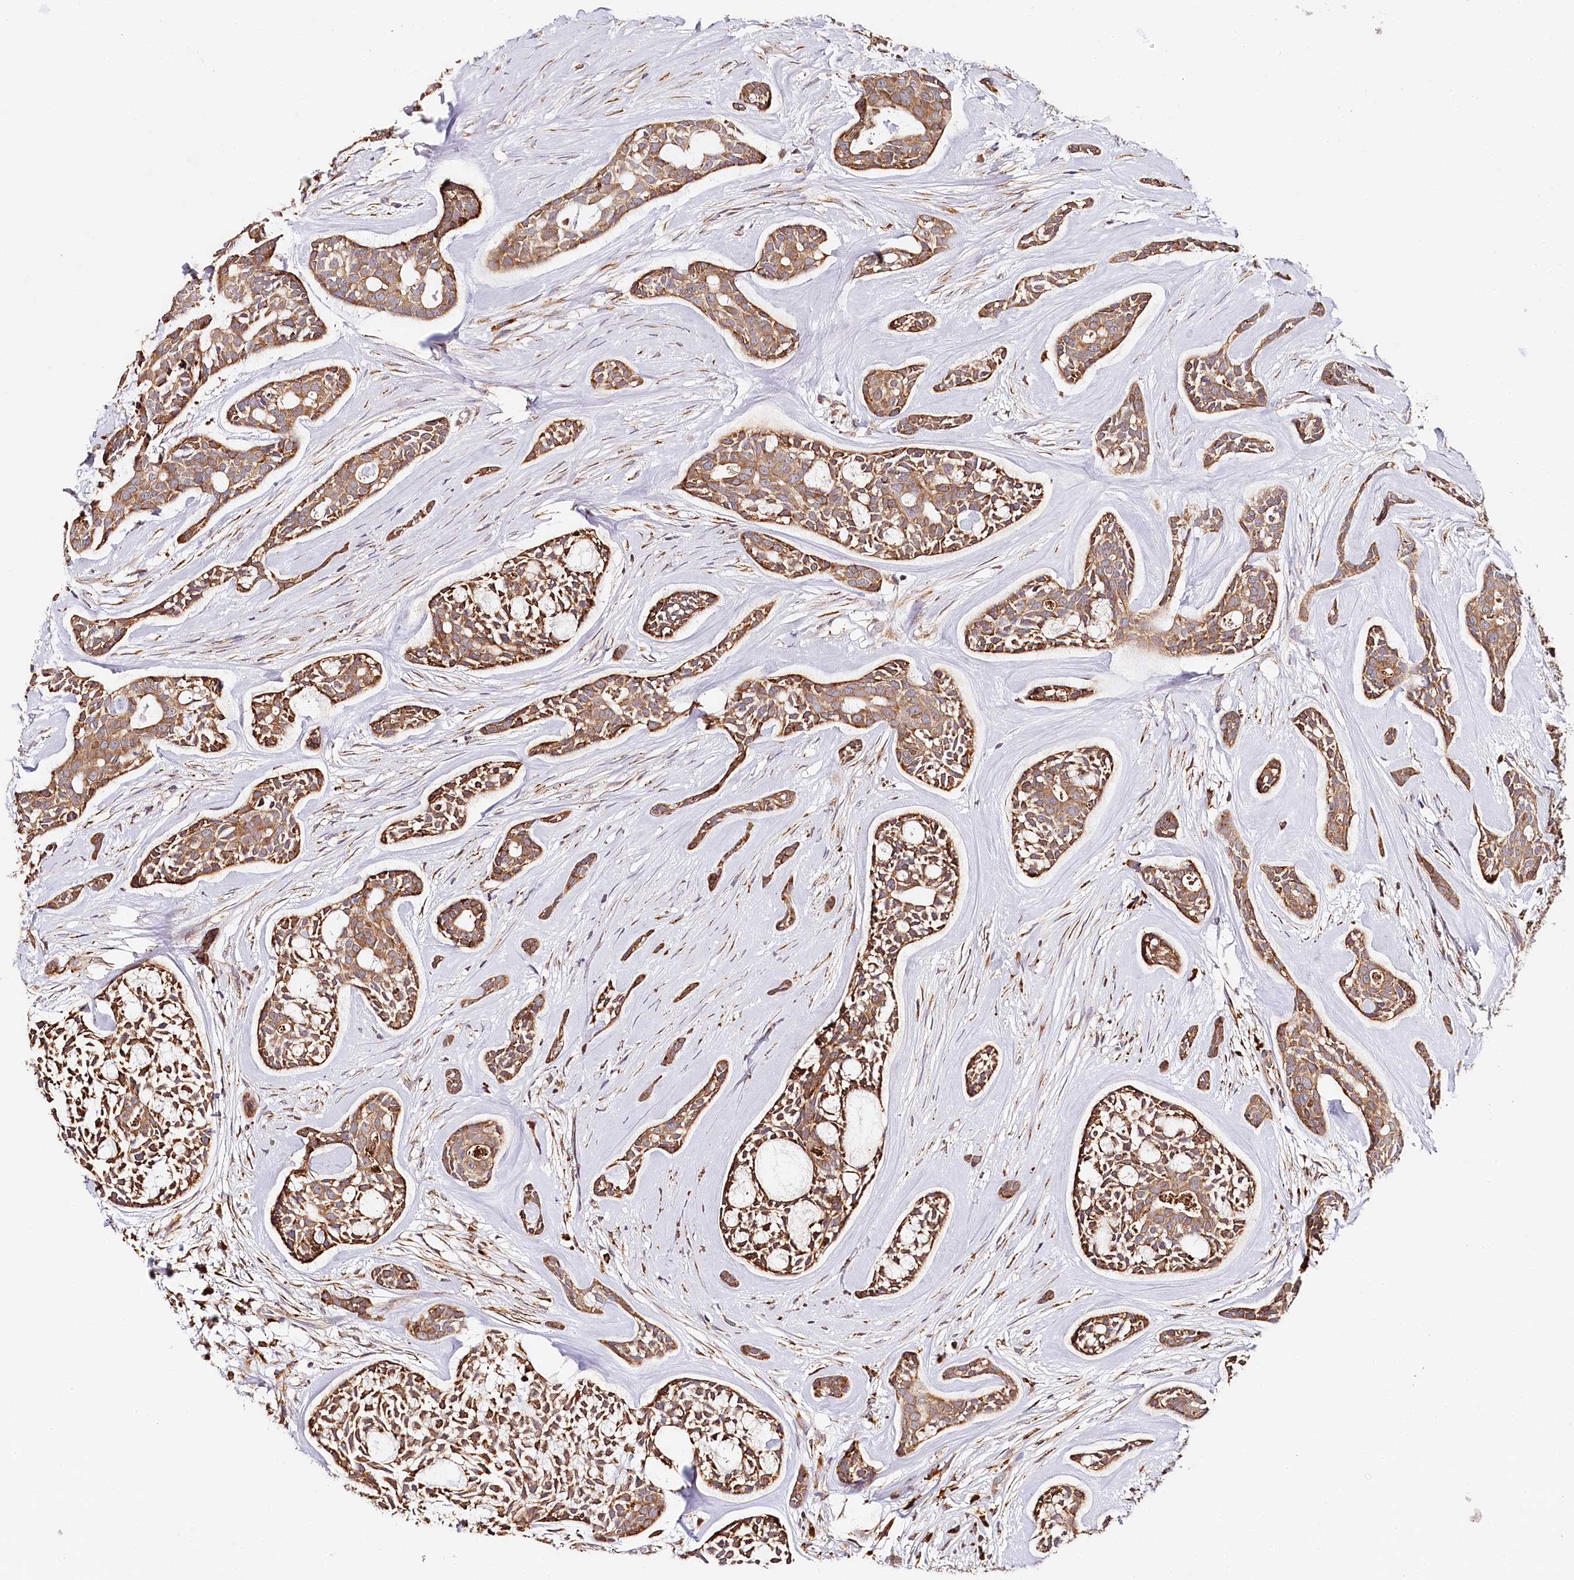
{"staining": {"intensity": "moderate", "quantity": ">75%", "location": "cytoplasmic/membranous"}, "tissue": "head and neck cancer", "cell_type": "Tumor cells", "image_type": "cancer", "snomed": [{"axis": "morphology", "description": "Adenocarcinoma, NOS"}, {"axis": "topography", "description": "Subcutis"}, {"axis": "topography", "description": "Head-Neck"}], "caption": "Head and neck adenocarcinoma stained for a protein reveals moderate cytoplasmic/membranous positivity in tumor cells.", "gene": "VEGFA", "patient": {"sex": "female", "age": 73}}